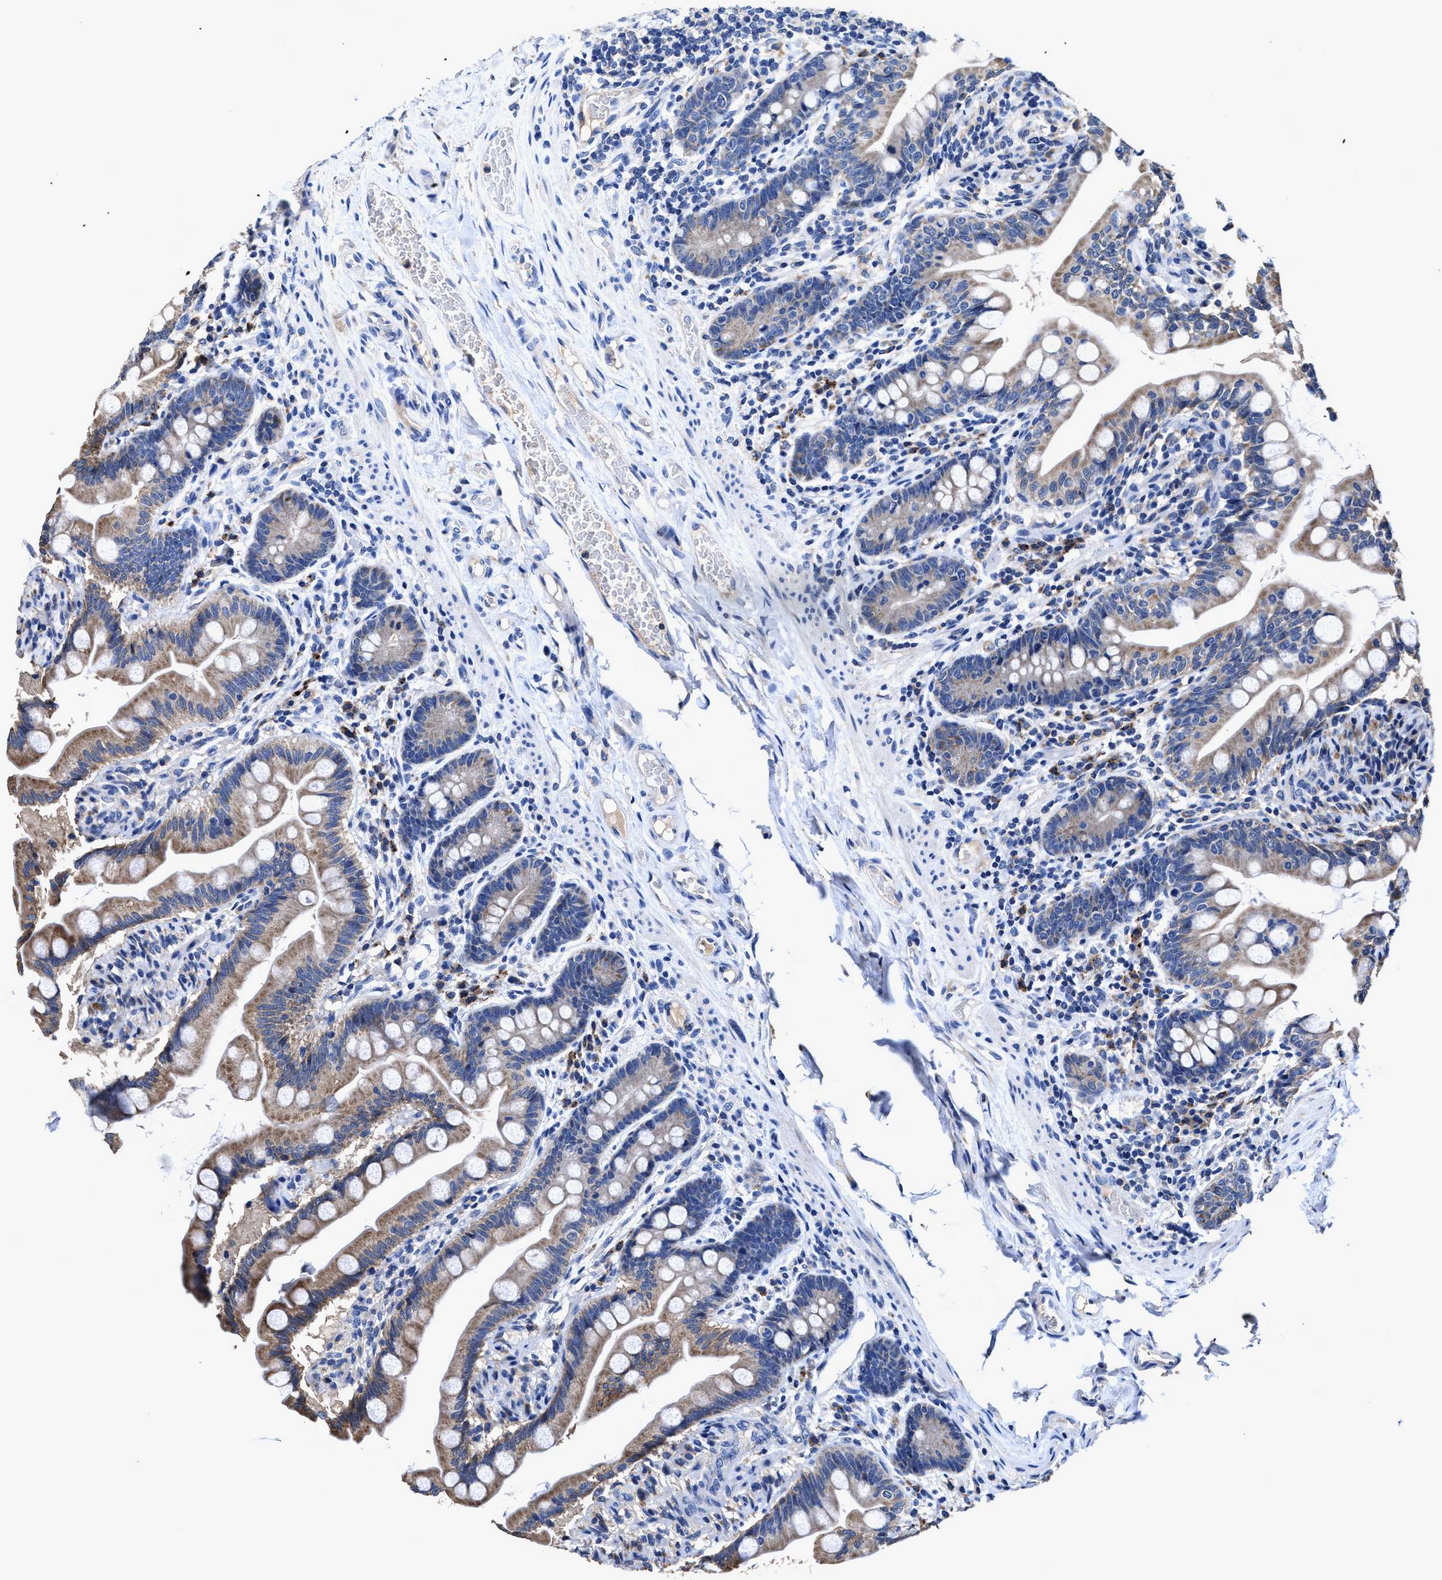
{"staining": {"intensity": "moderate", "quantity": ">75%", "location": "cytoplasmic/membranous"}, "tissue": "small intestine", "cell_type": "Glandular cells", "image_type": "normal", "snomed": [{"axis": "morphology", "description": "Normal tissue, NOS"}, {"axis": "topography", "description": "Small intestine"}], "caption": "Immunohistochemical staining of unremarkable human small intestine displays >75% levels of moderate cytoplasmic/membranous protein staining in approximately >75% of glandular cells. (DAB = brown stain, brightfield microscopy at high magnification).", "gene": "UBR4", "patient": {"sex": "female", "age": 56}}